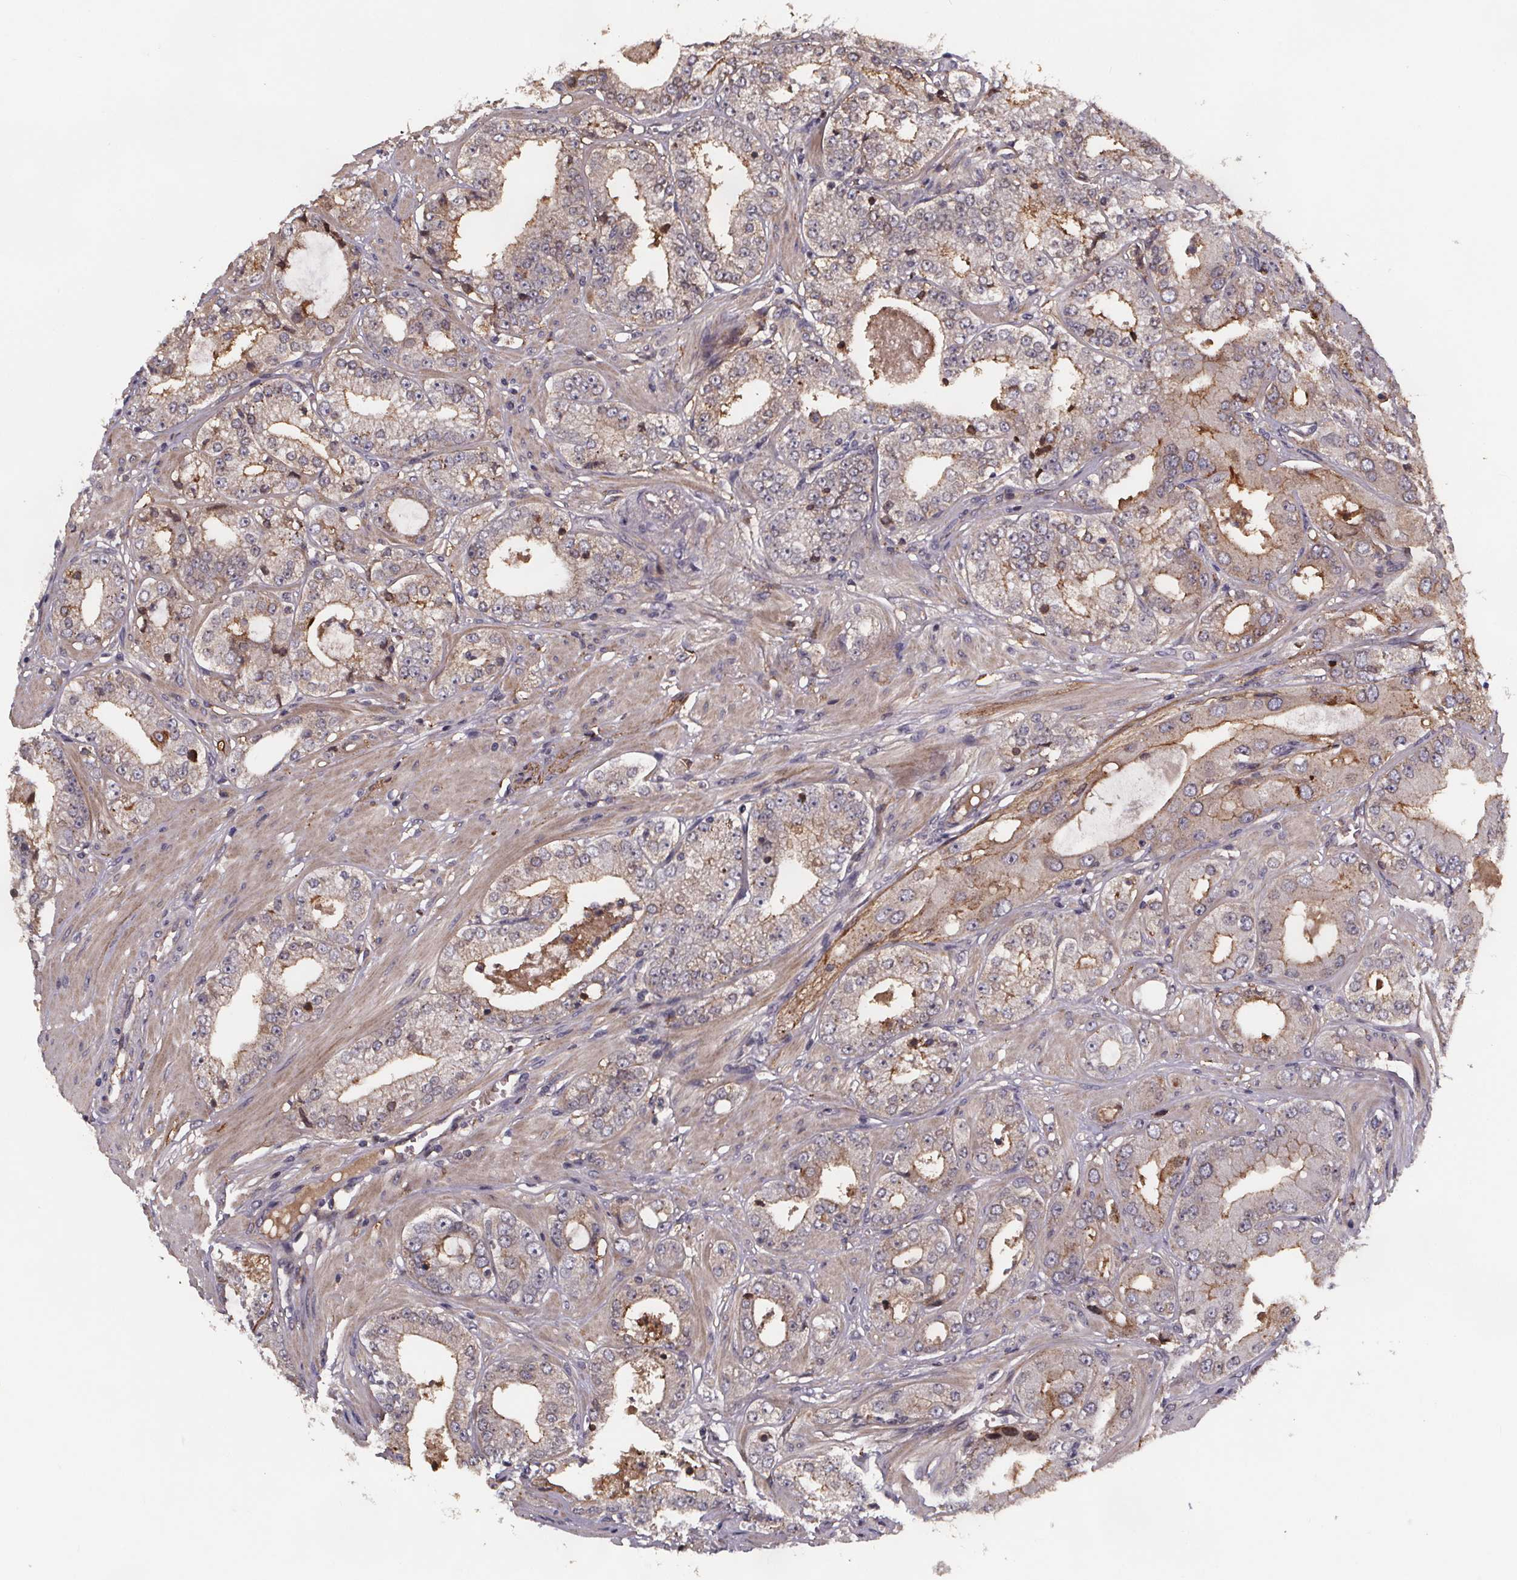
{"staining": {"intensity": "weak", "quantity": "25%-75%", "location": "cytoplasmic/membranous"}, "tissue": "prostate cancer", "cell_type": "Tumor cells", "image_type": "cancer", "snomed": [{"axis": "morphology", "description": "Adenocarcinoma, Low grade"}, {"axis": "topography", "description": "Prostate"}], "caption": "Protein positivity by immunohistochemistry (IHC) demonstrates weak cytoplasmic/membranous staining in about 25%-75% of tumor cells in low-grade adenocarcinoma (prostate).", "gene": "FASTKD3", "patient": {"sex": "male", "age": 60}}